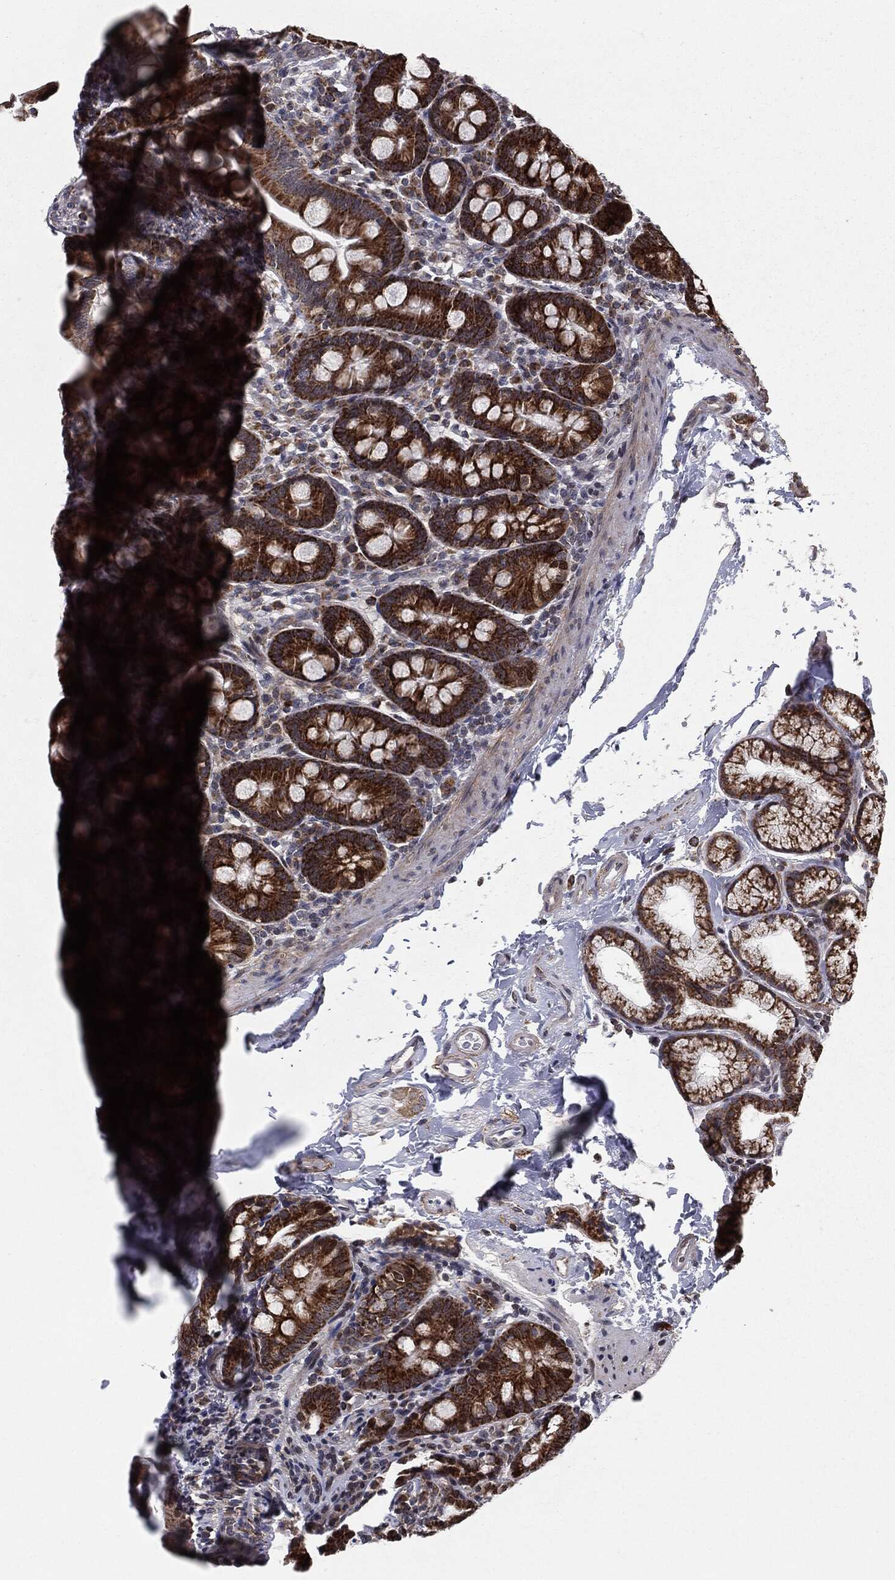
{"staining": {"intensity": "strong", "quantity": "25%-75%", "location": "cytoplasmic/membranous"}, "tissue": "small intestine", "cell_type": "Glandular cells", "image_type": "normal", "snomed": [{"axis": "morphology", "description": "Normal tissue, NOS"}, {"axis": "topography", "description": "Small intestine"}], "caption": "Immunohistochemical staining of unremarkable human small intestine demonstrates 25%-75% levels of strong cytoplasmic/membranous protein staining in approximately 25%-75% of glandular cells.", "gene": "CHCHD2", "patient": {"sex": "female", "age": 44}}